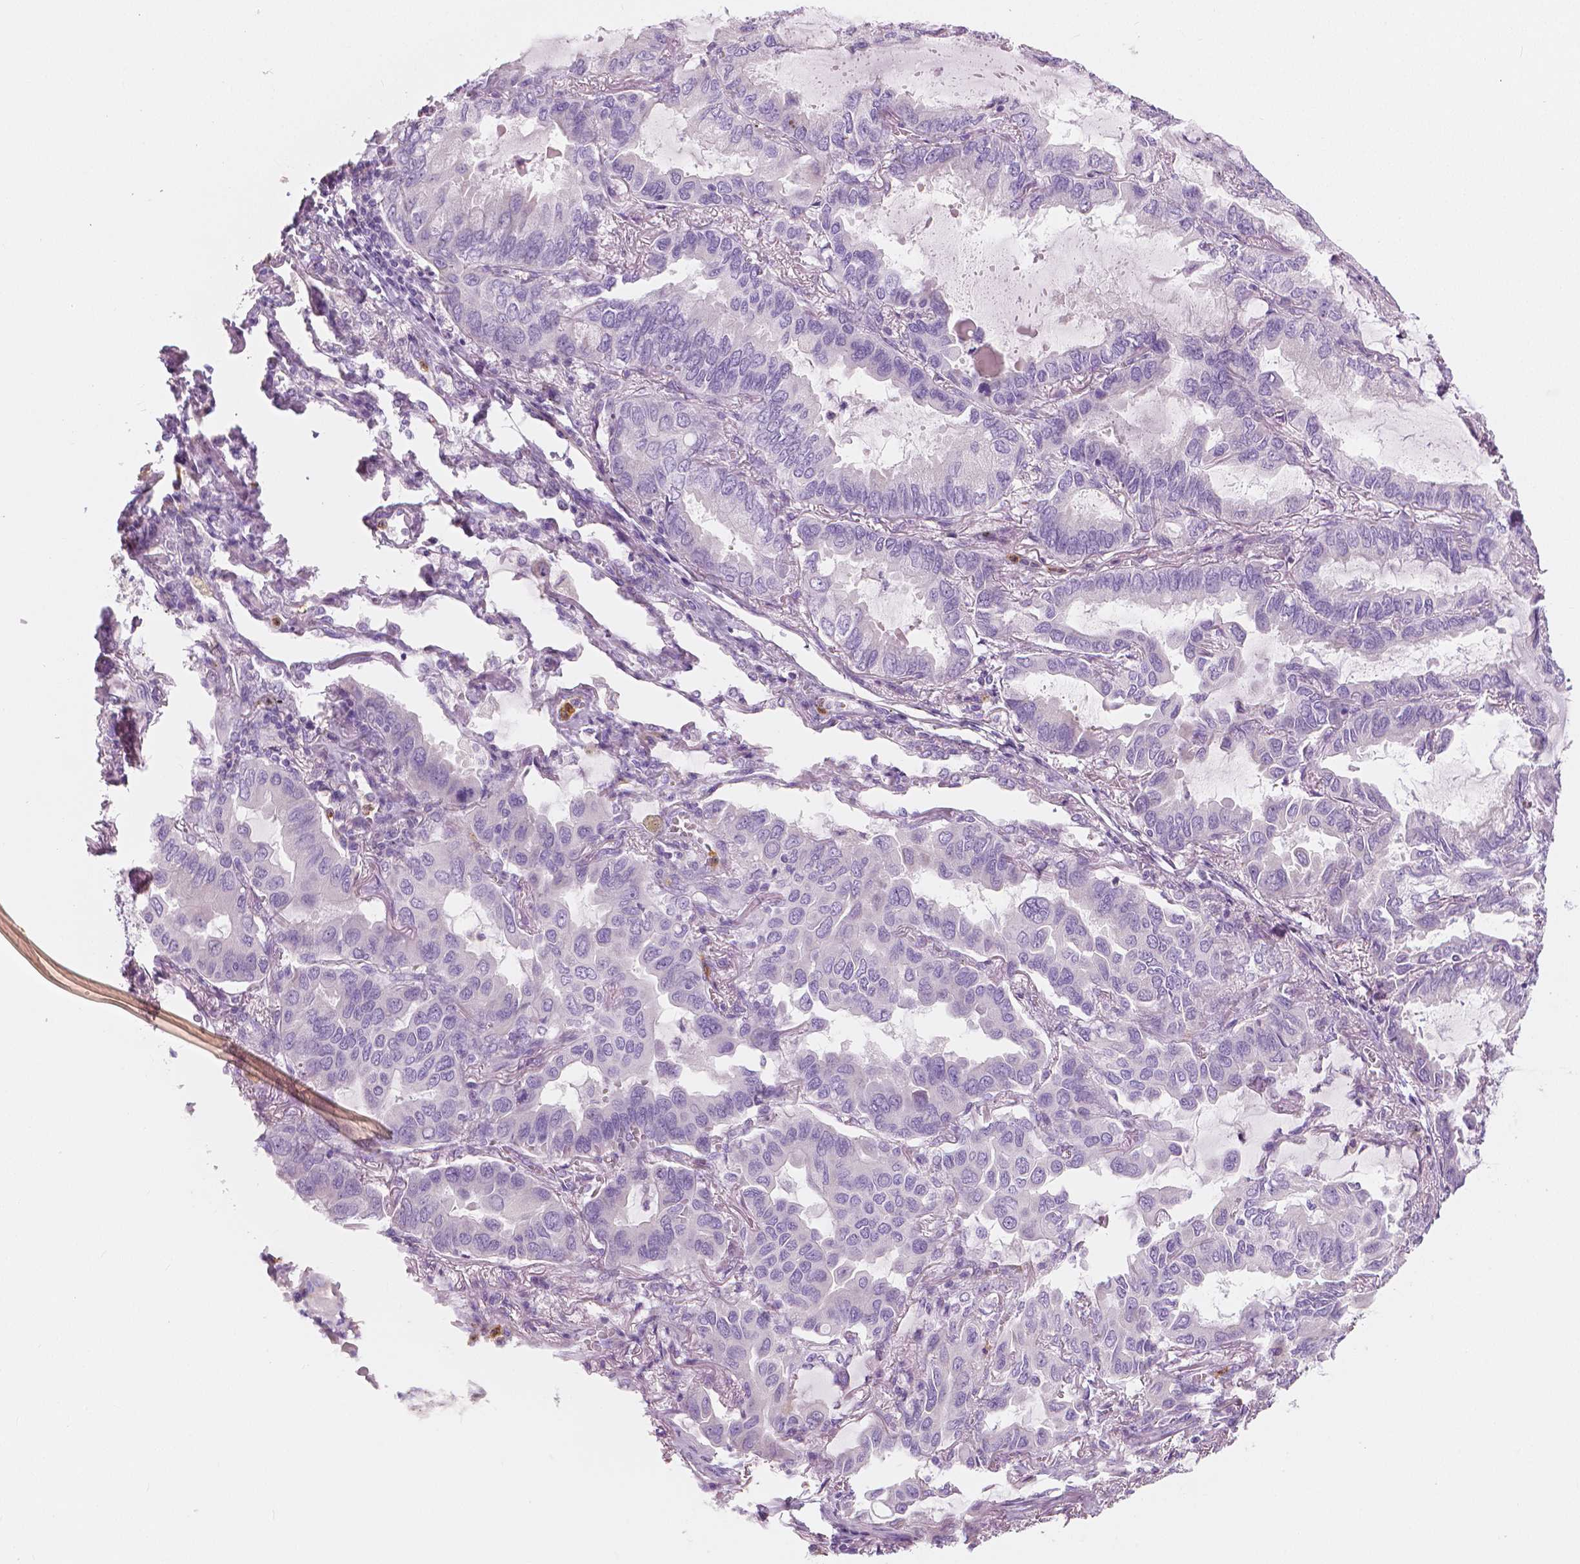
{"staining": {"intensity": "negative", "quantity": "none", "location": "none"}, "tissue": "lung cancer", "cell_type": "Tumor cells", "image_type": "cancer", "snomed": [{"axis": "morphology", "description": "Adenocarcinoma, NOS"}, {"axis": "topography", "description": "Lung"}], "caption": "This histopathology image is of adenocarcinoma (lung) stained with IHC to label a protein in brown with the nuclei are counter-stained blue. There is no positivity in tumor cells.", "gene": "CXCR2", "patient": {"sex": "male", "age": 64}}